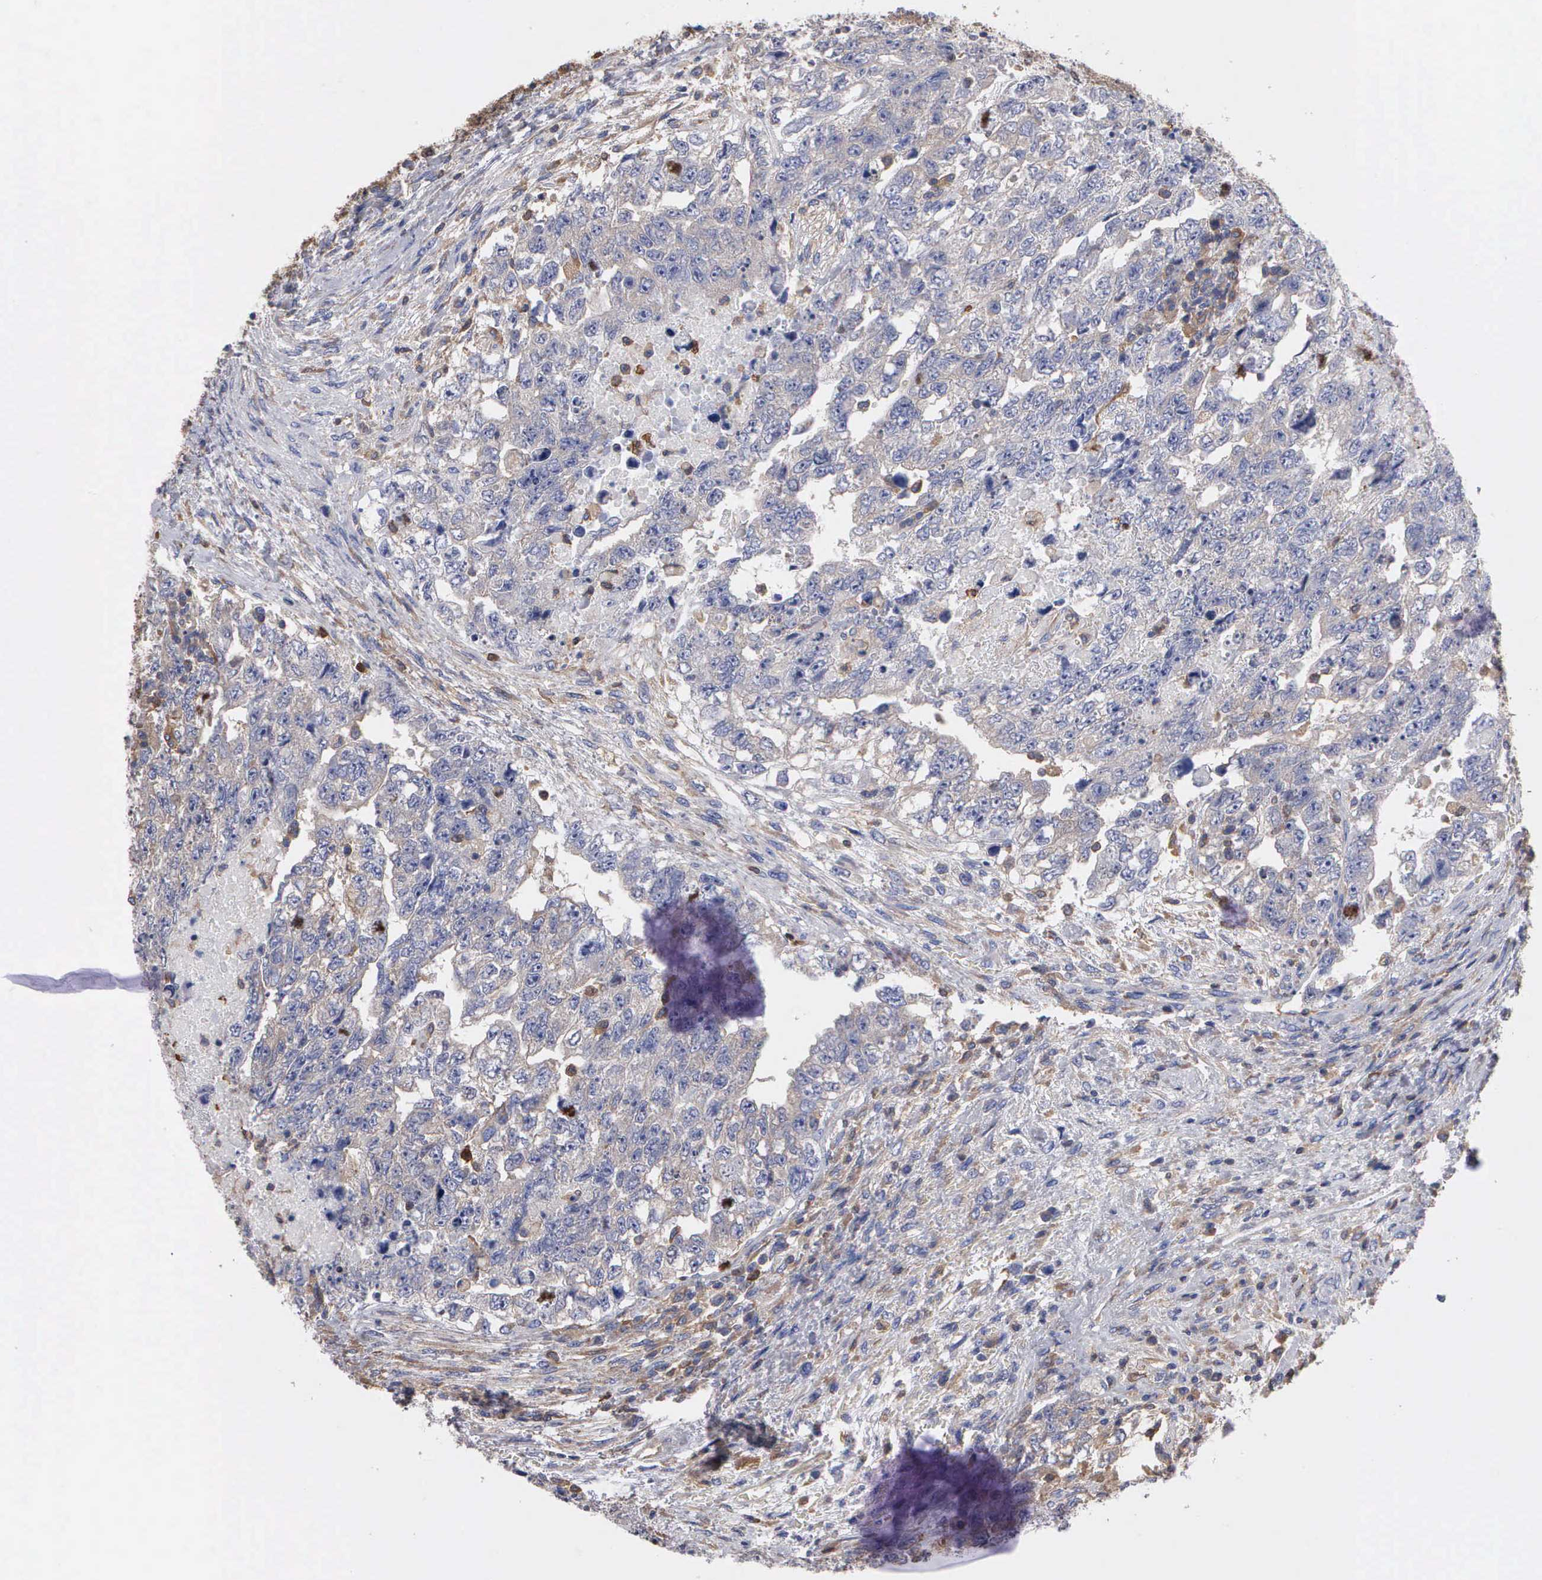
{"staining": {"intensity": "weak", "quantity": "<25%", "location": "cytoplasmic/membranous"}, "tissue": "testis cancer", "cell_type": "Tumor cells", "image_type": "cancer", "snomed": [{"axis": "morphology", "description": "Carcinoma, Embryonal, NOS"}, {"axis": "topography", "description": "Testis"}], "caption": "High magnification brightfield microscopy of testis cancer (embryonal carcinoma) stained with DAB (3,3'-diaminobenzidine) (brown) and counterstained with hematoxylin (blue): tumor cells show no significant staining.", "gene": "G6PD", "patient": {"sex": "male", "age": 36}}